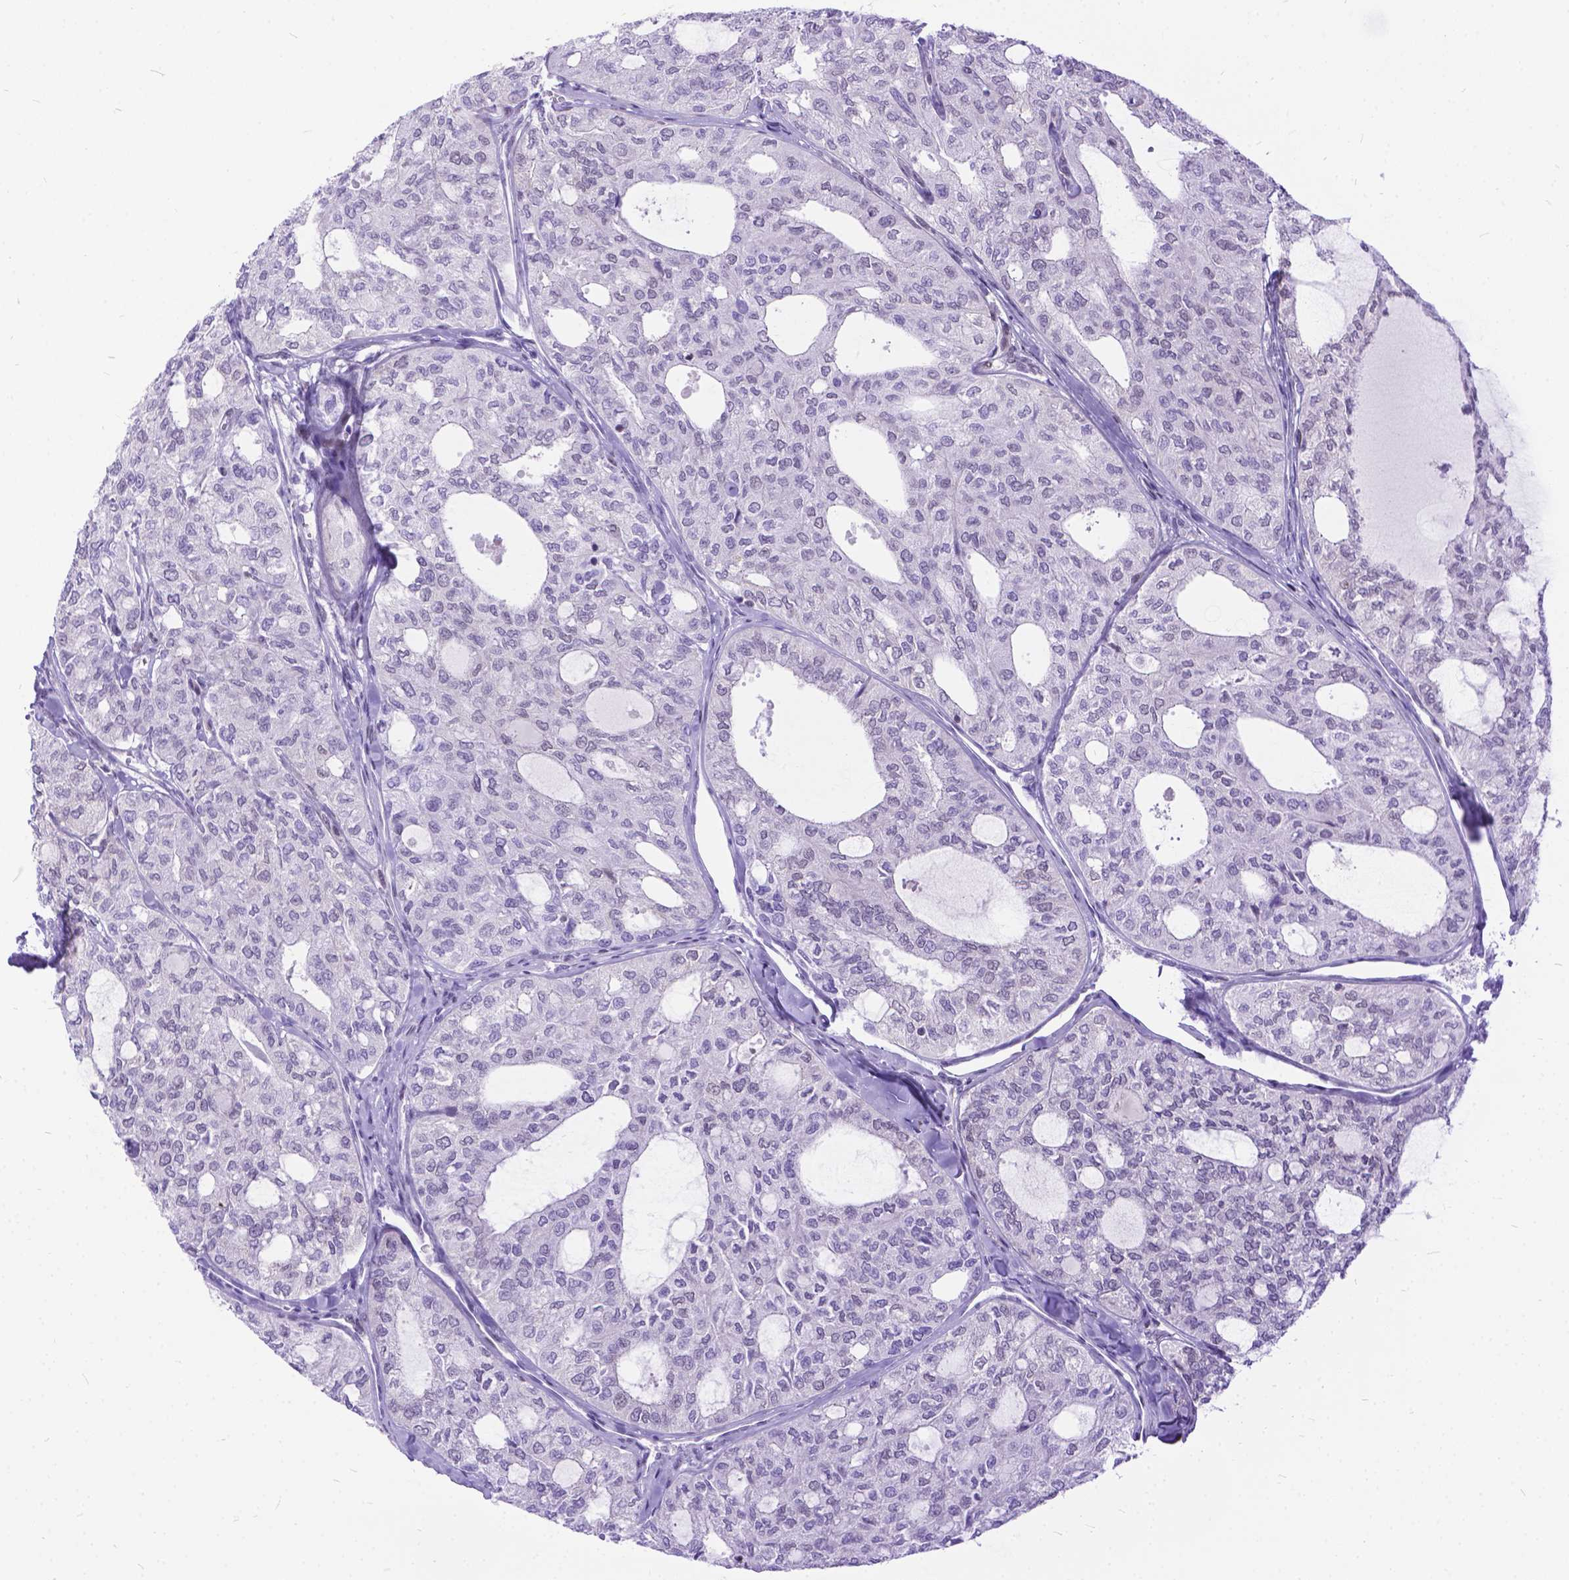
{"staining": {"intensity": "negative", "quantity": "none", "location": "none"}, "tissue": "thyroid cancer", "cell_type": "Tumor cells", "image_type": "cancer", "snomed": [{"axis": "morphology", "description": "Follicular adenoma carcinoma, NOS"}, {"axis": "topography", "description": "Thyroid gland"}], "caption": "This histopathology image is of thyroid cancer stained with immunohistochemistry to label a protein in brown with the nuclei are counter-stained blue. There is no expression in tumor cells.", "gene": "FAM124B", "patient": {"sex": "male", "age": 75}}